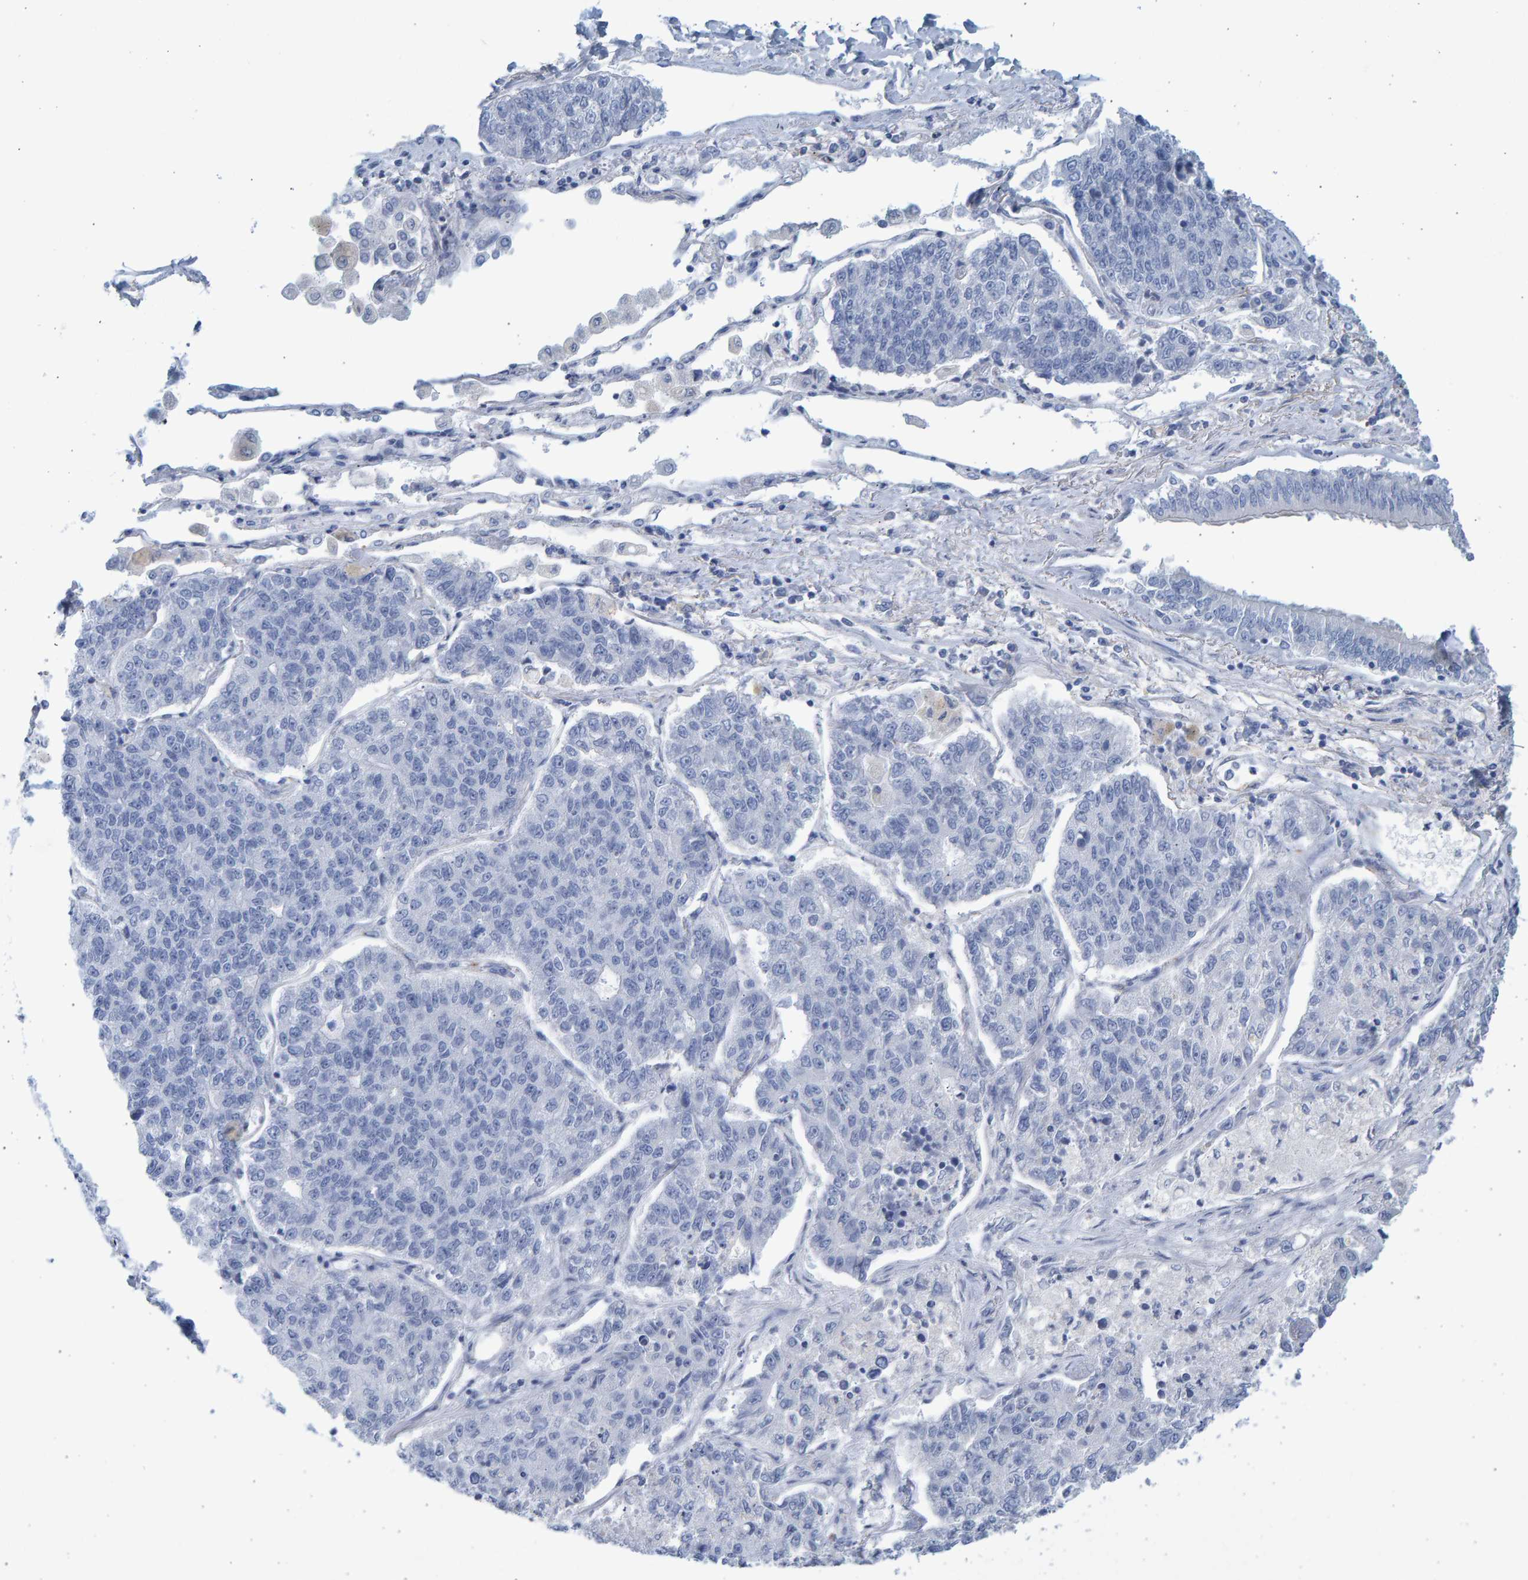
{"staining": {"intensity": "negative", "quantity": "none", "location": "none"}, "tissue": "lung cancer", "cell_type": "Tumor cells", "image_type": "cancer", "snomed": [{"axis": "morphology", "description": "Adenocarcinoma, NOS"}, {"axis": "topography", "description": "Lung"}], "caption": "This image is of lung adenocarcinoma stained with immunohistochemistry (IHC) to label a protein in brown with the nuclei are counter-stained blue. There is no staining in tumor cells.", "gene": "SLC34A3", "patient": {"sex": "male", "age": 49}}